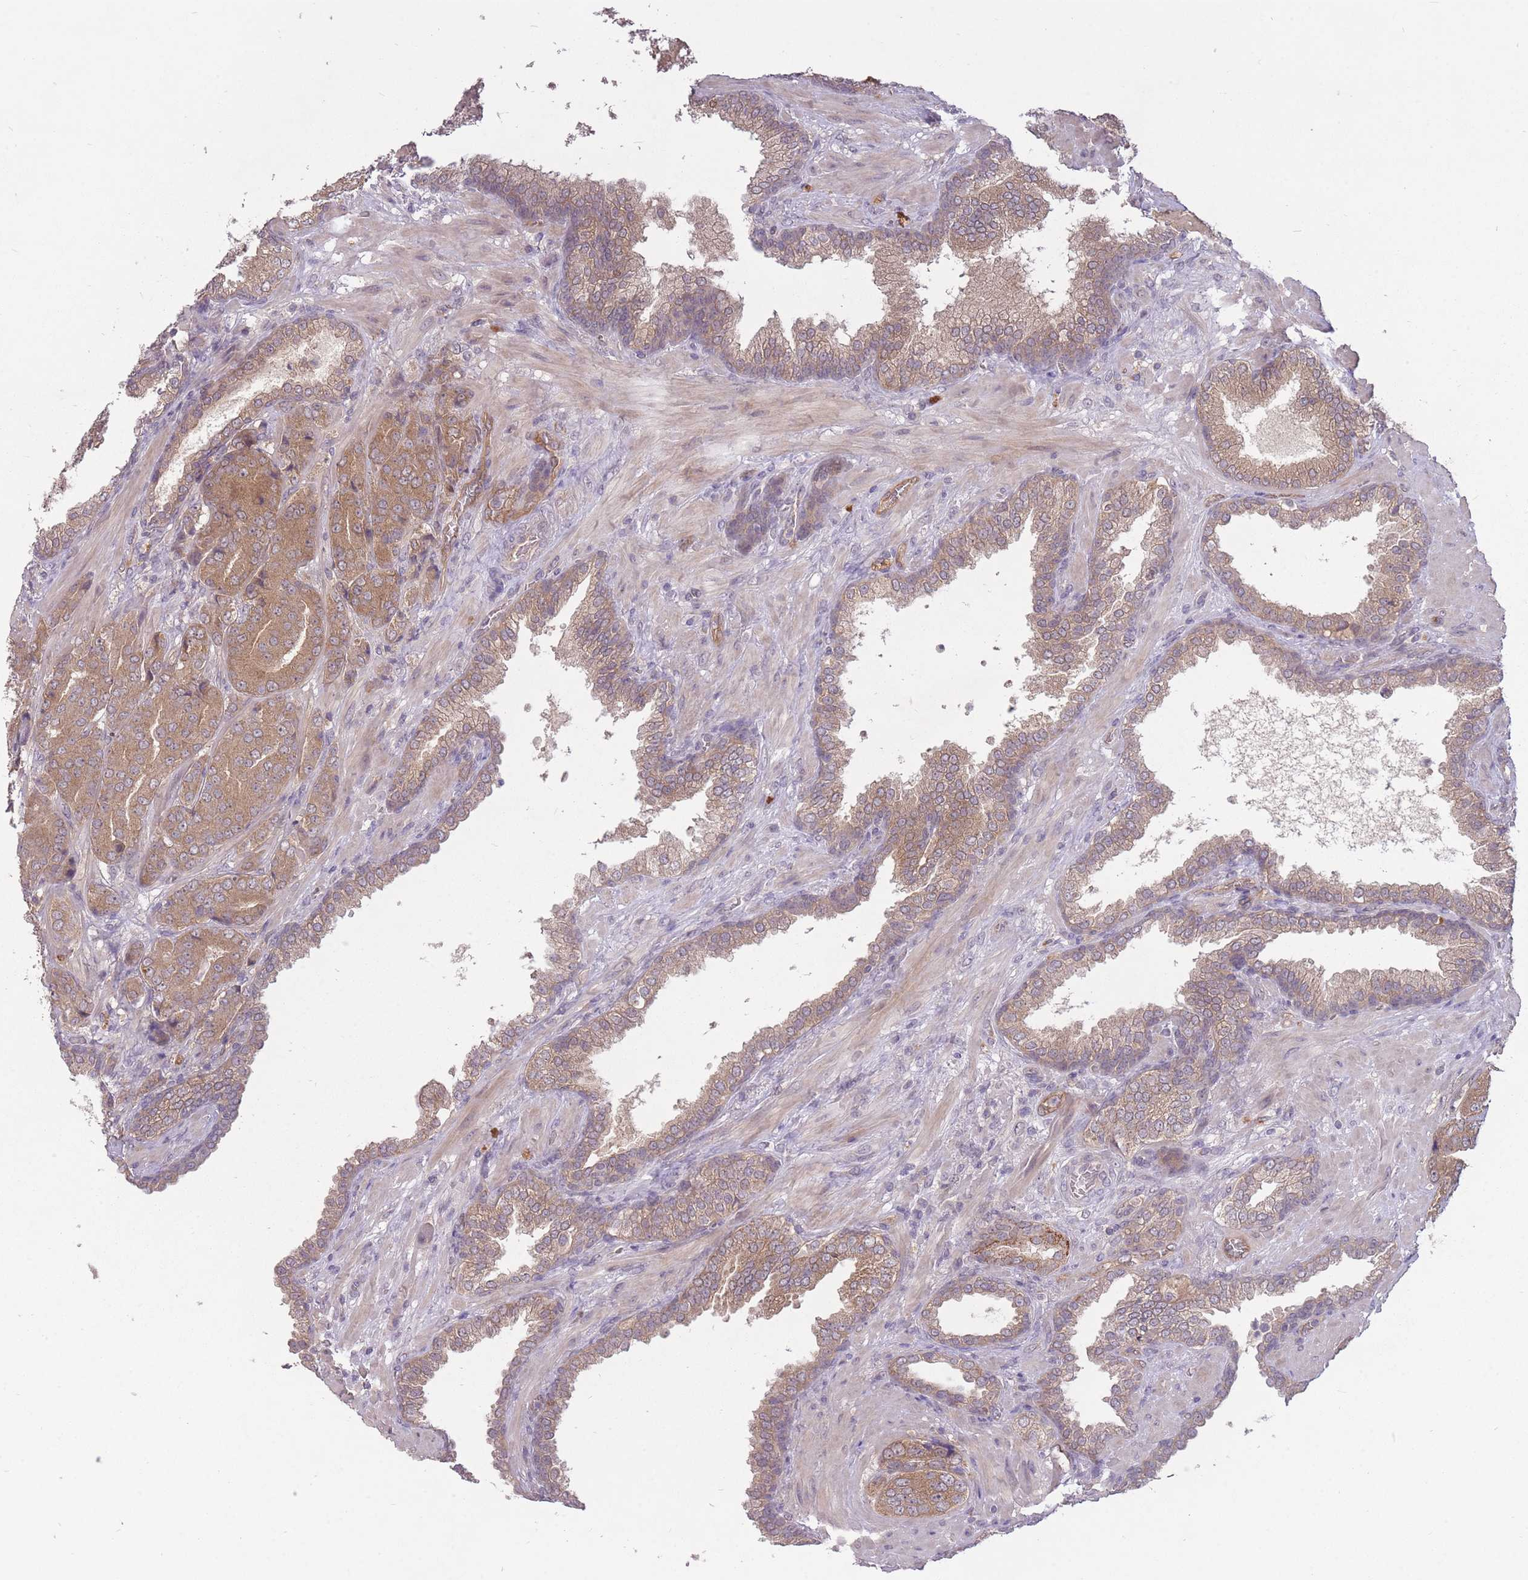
{"staining": {"intensity": "moderate", "quantity": ">75%", "location": "cytoplasmic/membranous"}, "tissue": "prostate cancer", "cell_type": "Tumor cells", "image_type": "cancer", "snomed": [{"axis": "morphology", "description": "Adenocarcinoma, High grade"}, {"axis": "topography", "description": "Prostate"}], "caption": "Protein positivity by IHC reveals moderate cytoplasmic/membranous positivity in about >75% of tumor cells in high-grade adenocarcinoma (prostate).", "gene": "LRATD2", "patient": {"sex": "male", "age": 63}}